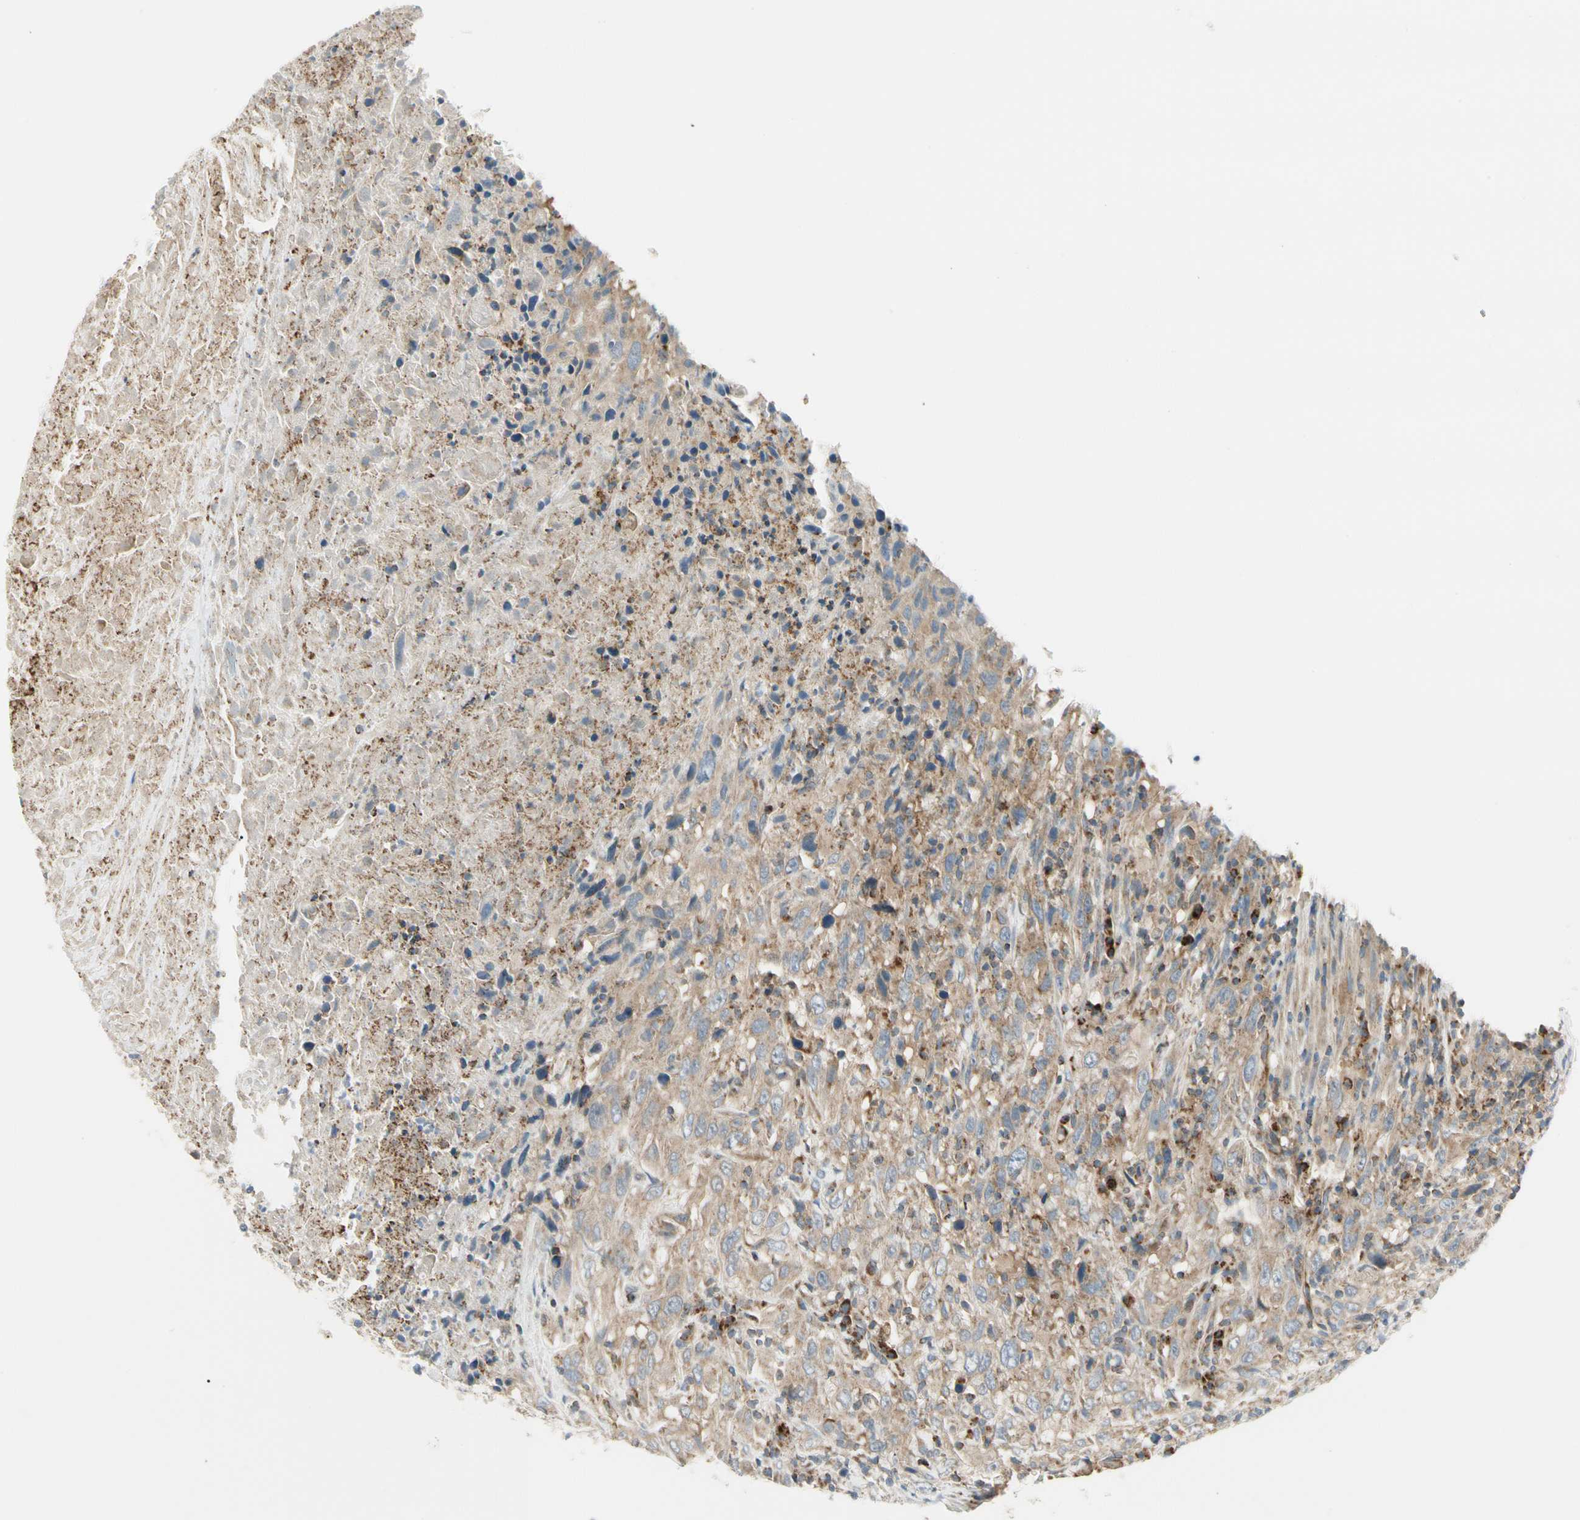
{"staining": {"intensity": "moderate", "quantity": ">75%", "location": "cytoplasmic/membranous"}, "tissue": "urothelial cancer", "cell_type": "Tumor cells", "image_type": "cancer", "snomed": [{"axis": "morphology", "description": "Urothelial carcinoma, High grade"}, {"axis": "topography", "description": "Urinary bladder"}], "caption": "Immunohistochemical staining of human high-grade urothelial carcinoma reveals medium levels of moderate cytoplasmic/membranous staining in approximately >75% of tumor cells.", "gene": "TBC1D10A", "patient": {"sex": "male", "age": 61}}